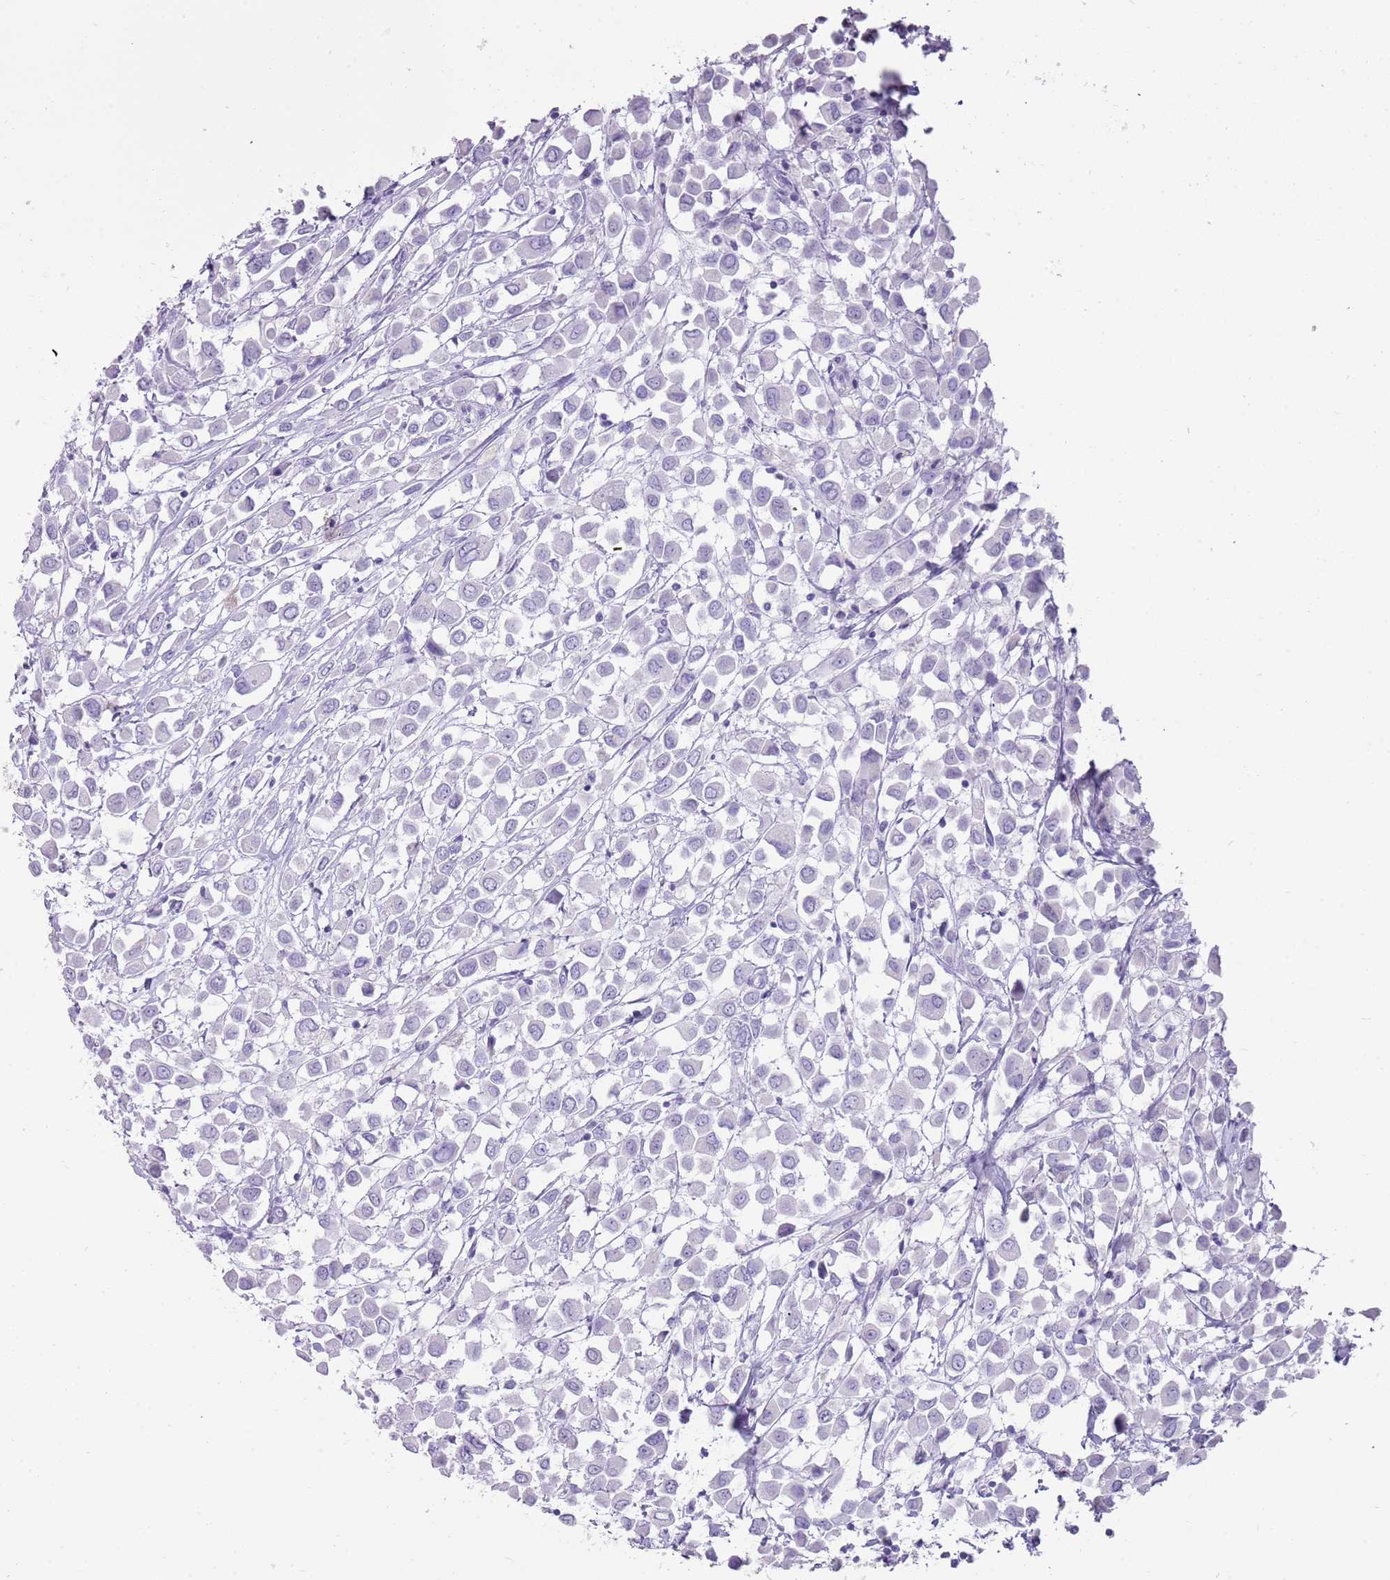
{"staining": {"intensity": "negative", "quantity": "none", "location": "none"}, "tissue": "breast cancer", "cell_type": "Tumor cells", "image_type": "cancer", "snomed": [{"axis": "morphology", "description": "Duct carcinoma"}, {"axis": "topography", "description": "Breast"}], "caption": "IHC histopathology image of breast cancer (intraductal carcinoma) stained for a protein (brown), which shows no positivity in tumor cells.", "gene": "NBPF3", "patient": {"sex": "female", "age": 61}}